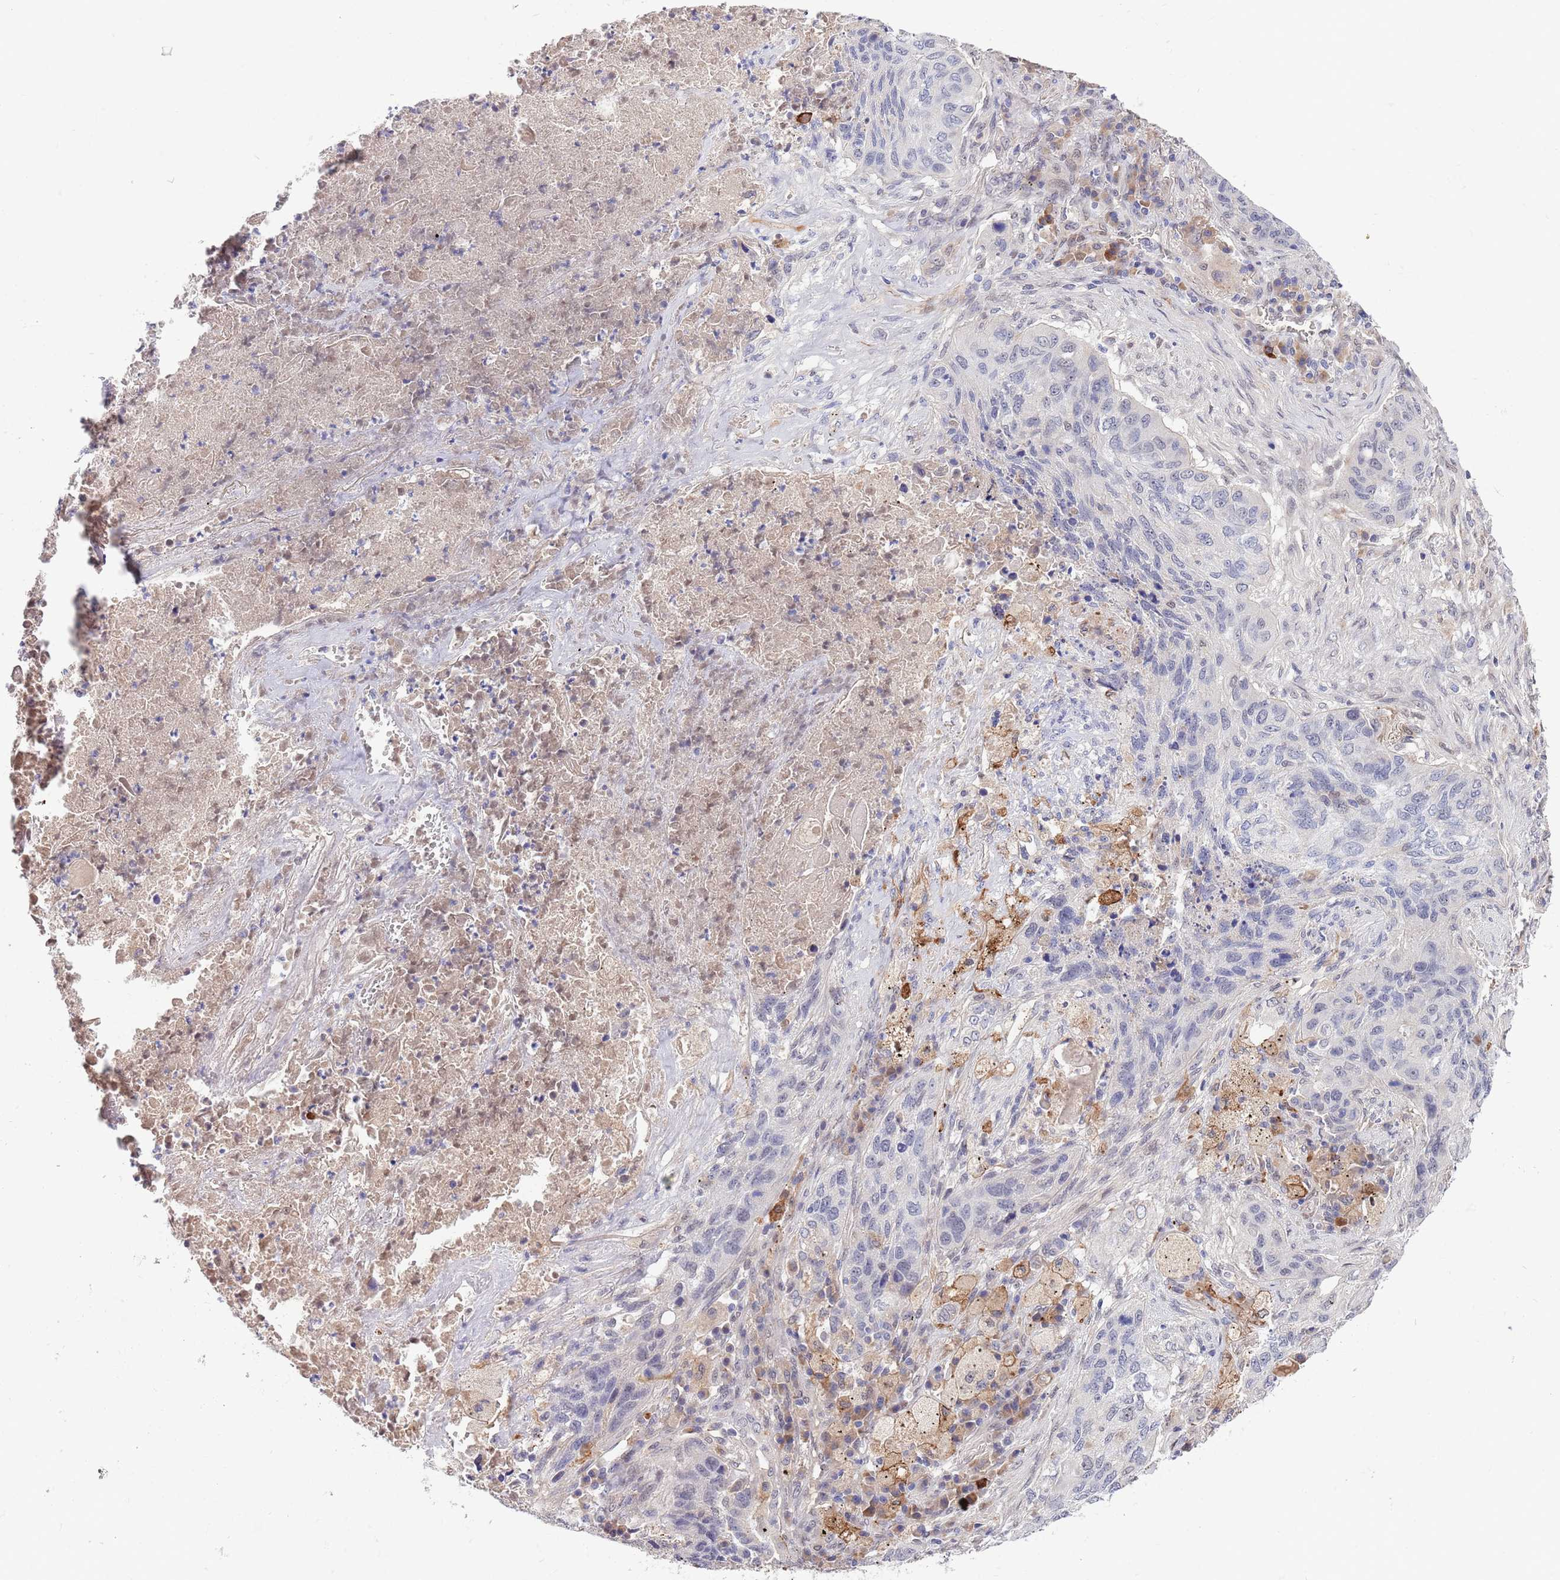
{"staining": {"intensity": "negative", "quantity": "none", "location": "none"}, "tissue": "lung cancer", "cell_type": "Tumor cells", "image_type": "cancer", "snomed": [{"axis": "morphology", "description": "Squamous cell carcinoma, NOS"}, {"axis": "topography", "description": "Lung"}], "caption": "This is an immunohistochemistry (IHC) photomicrograph of squamous cell carcinoma (lung). There is no staining in tumor cells.", "gene": "NLRP6", "patient": {"sex": "female", "age": 63}}